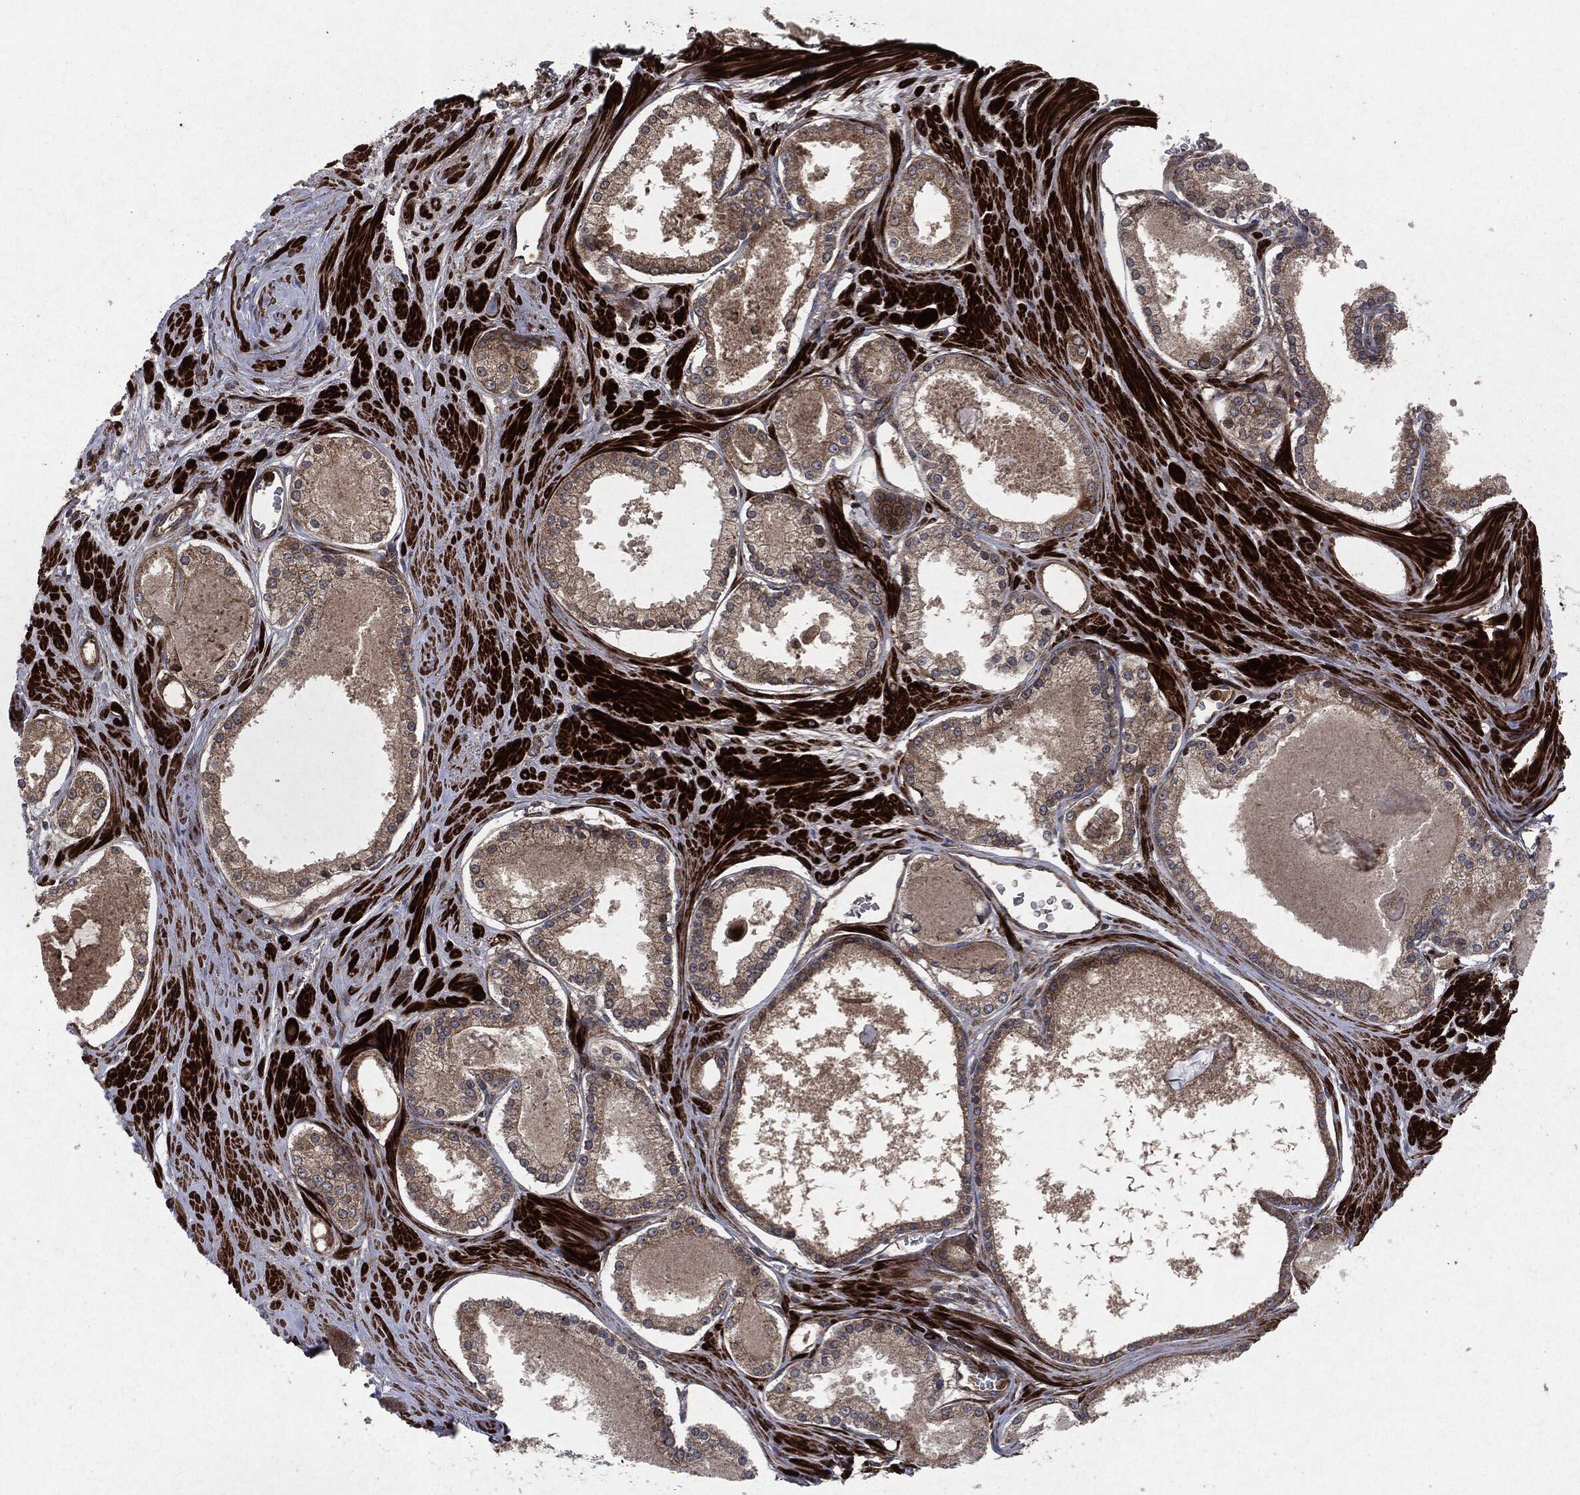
{"staining": {"intensity": "strong", "quantity": "25%-75%", "location": "cytoplasmic/membranous"}, "tissue": "prostate cancer", "cell_type": "Tumor cells", "image_type": "cancer", "snomed": [{"axis": "morphology", "description": "Adenocarcinoma, NOS"}, {"axis": "topography", "description": "Prostate"}], "caption": "Immunohistochemical staining of adenocarcinoma (prostate) shows high levels of strong cytoplasmic/membranous protein expression in about 25%-75% of tumor cells.", "gene": "RAF1", "patient": {"sex": "male", "age": 61}}